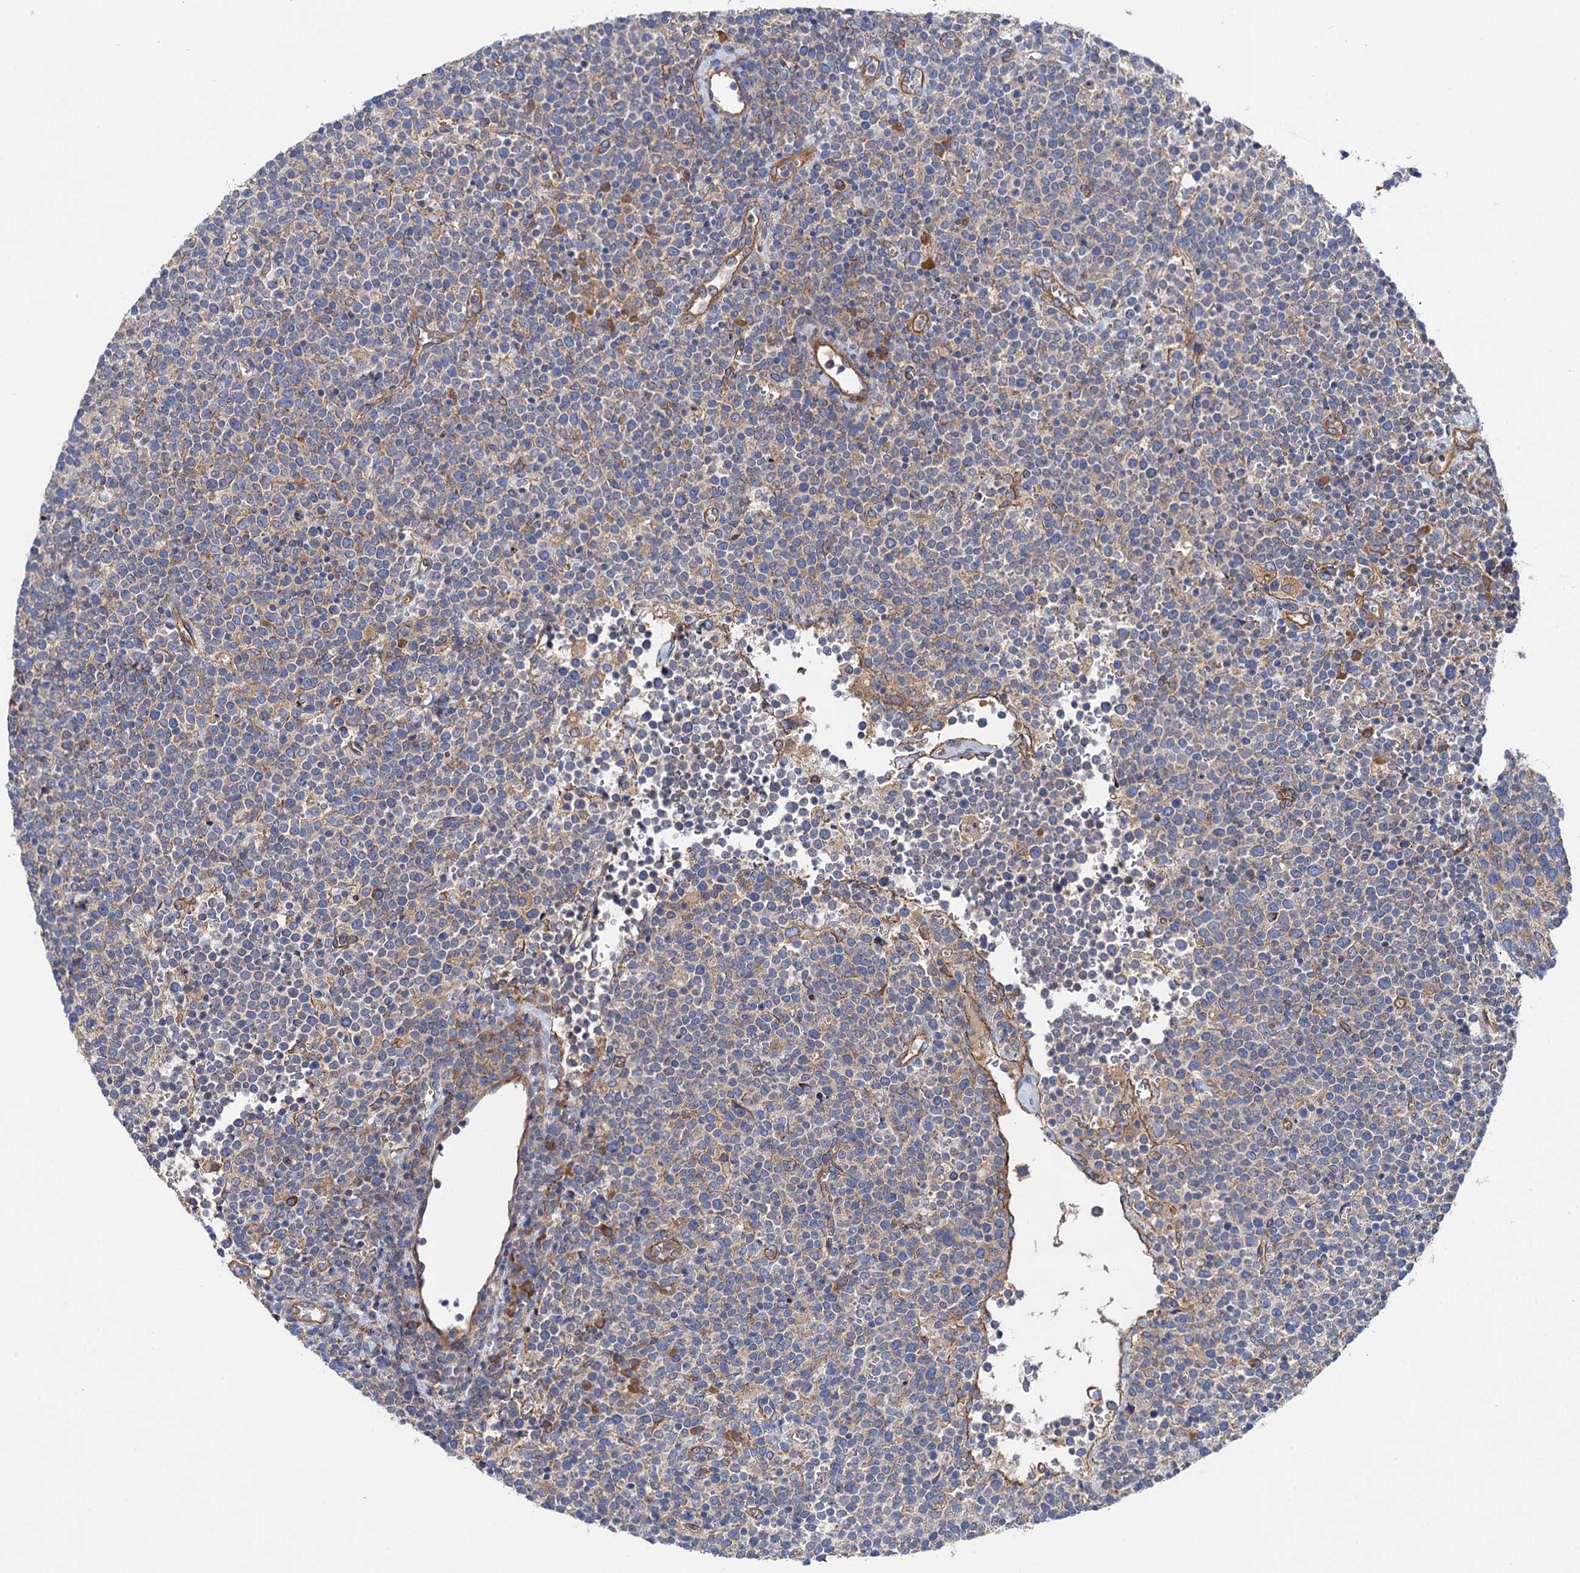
{"staining": {"intensity": "negative", "quantity": "none", "location": "none"}, "tissue": "lymphoma", "cell_type": "Tumor cells", "image_type": "cancer", "snomed": [{"axis": "morphology", "description": "Malignant lymphoma, non-Hodgkin's type, High grade"}, {"axis": "topography", "description": "Lymph node"}], "caption": "IHC image of neoplastic tissue: high-grade malignant lymphoma, non-Hodgkin's type stained with DAB reveals no significant protein expression in tumor cells.", "gene": "MRPL48", "patient": {"sex": "male", "age": 61}}